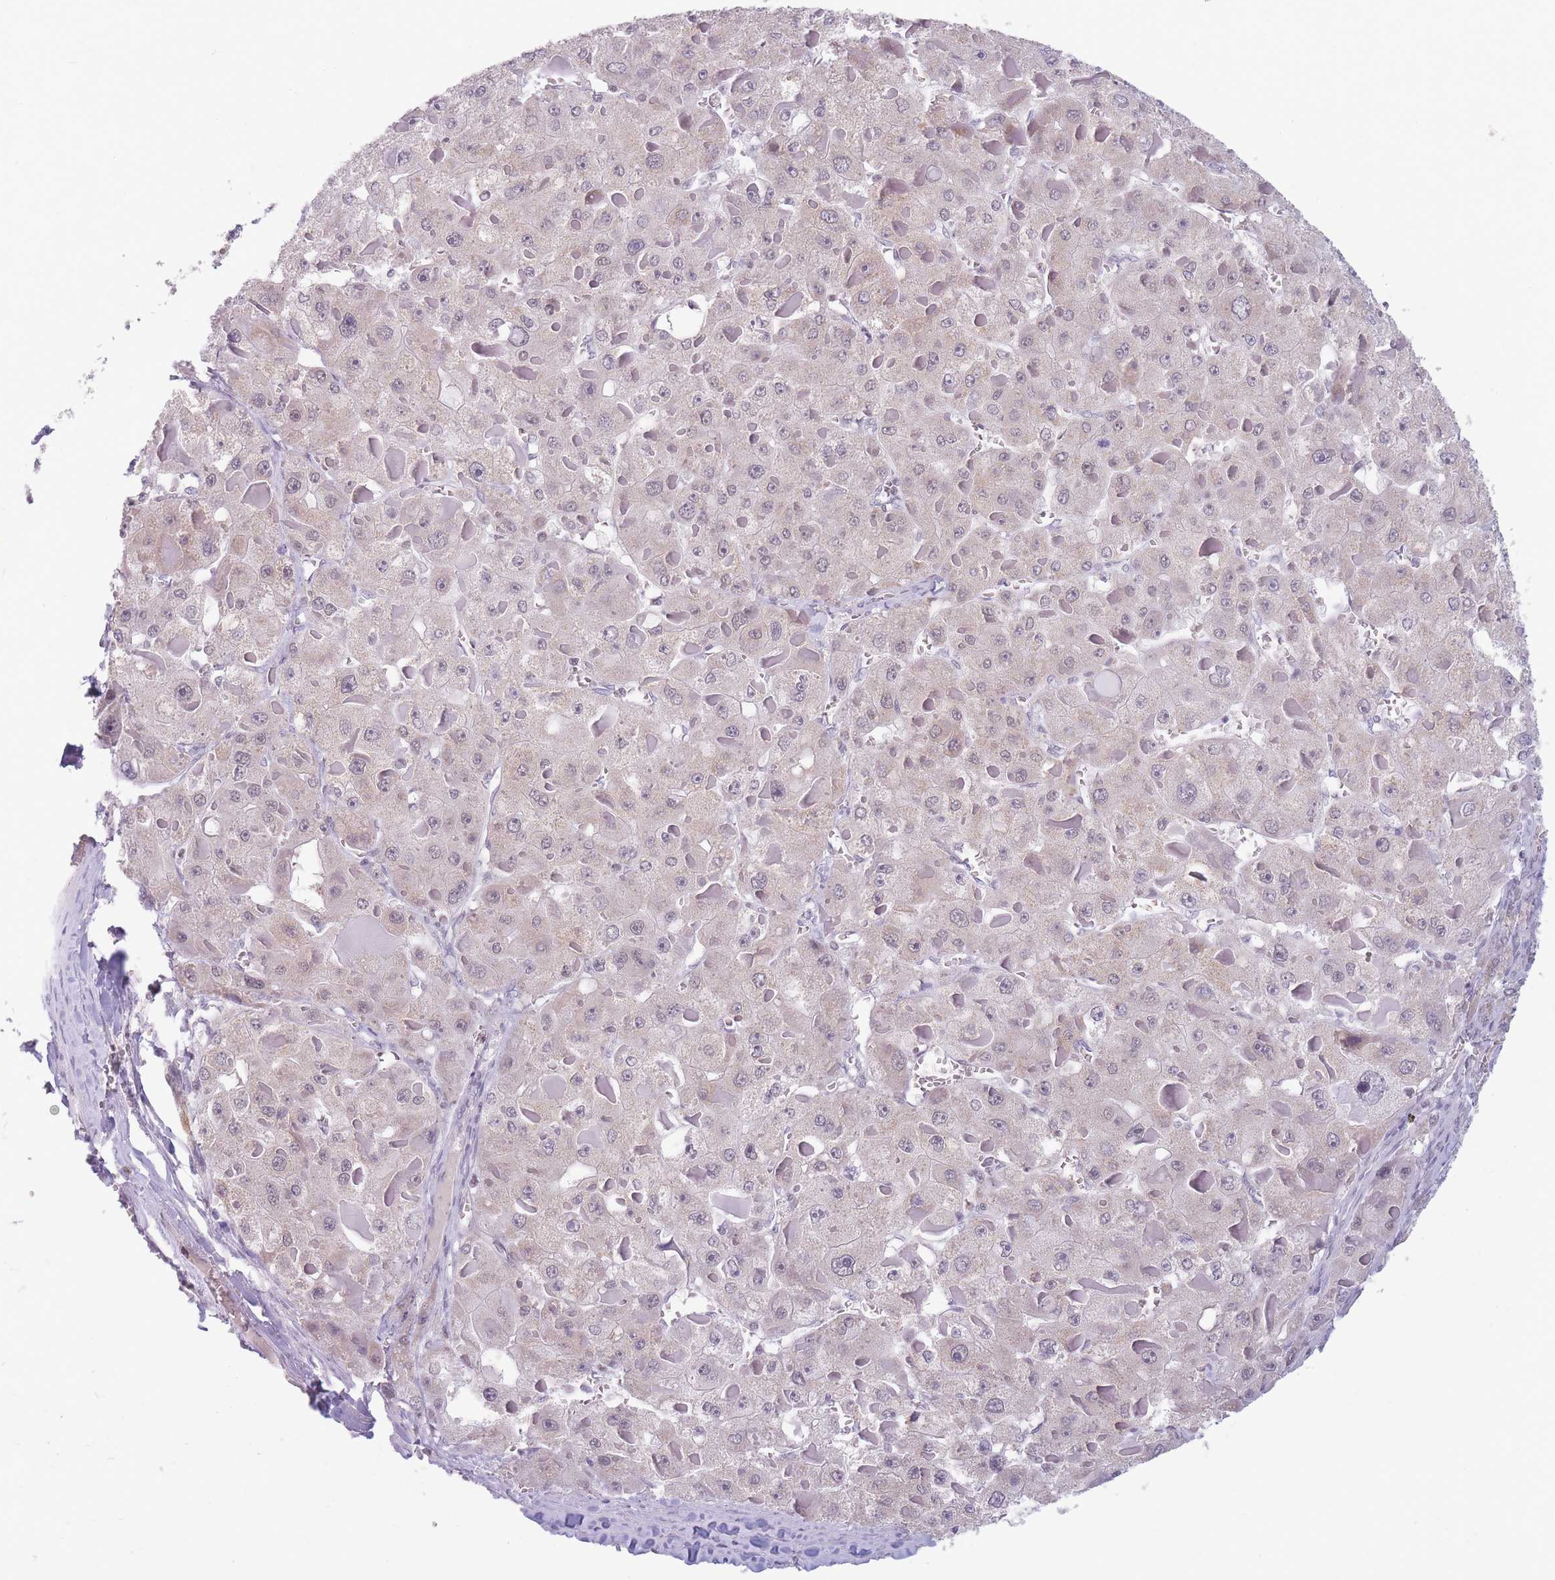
{"staining": {"intensity": "weak", "quantity": "<25%", "location": "nuclear"}, "tissue": "liver cancer", "cell_type": "Tumor cells", "image_type": "cancer", "snomed": [{"axis": "morphology", "description": "Carcinoma, Hepatocellular, NOS"}, {"axis": "topography", "description": "Liver"}], "caption": "Immunohistochemical staining of human liver hepatocellular carcinoma shows no significant staining in tumor cells. The staining is performed using DAB brown chromogen with nuclei counter-stained in using hematoxylin.", "gene": "ARID3B", "patient": {"sex": "female", "age": 73}}